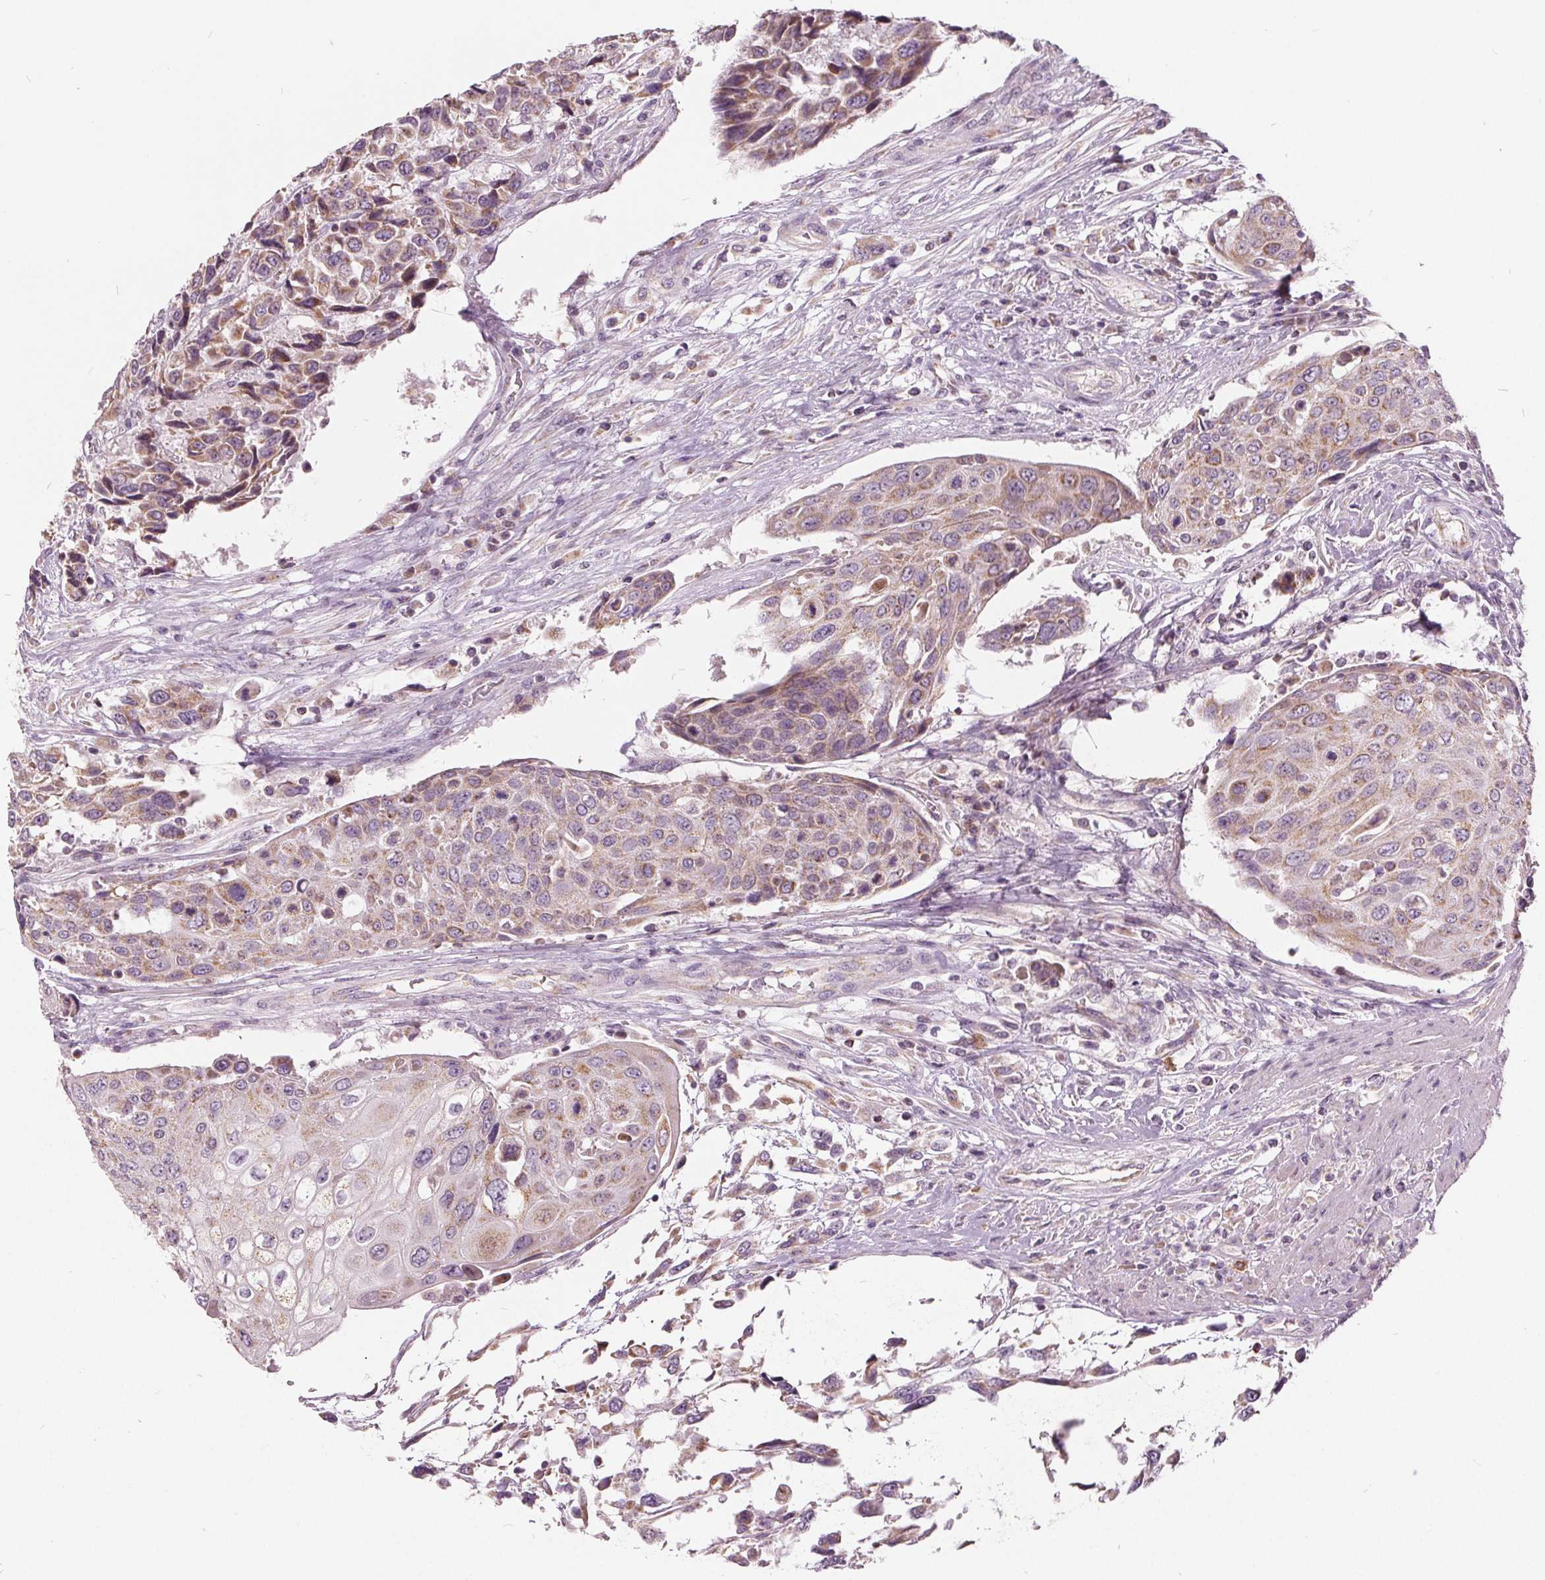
{"staining": {"intensity": "moderate", "quantity": ">75%", "location": "cytoplasmic/membranous"}, "tissue": "urothelial cancer", "cell_type": "Tumor cells", "image_type": "cancer", "snomed": [{"axis": "morphology", "description": "Urothelial carcinoma, High grade"}, {"axis": "topography", "description": "Urinary bladder"}], "caption": "Brown immunohistochemical staining in human high-grade urothelial carcinoma reveals moderate cytoplasmic/membranous staining in about >75% of tumor cells.", "gene": "ECI2", "patient": {"sex": "female", "age": 70}}